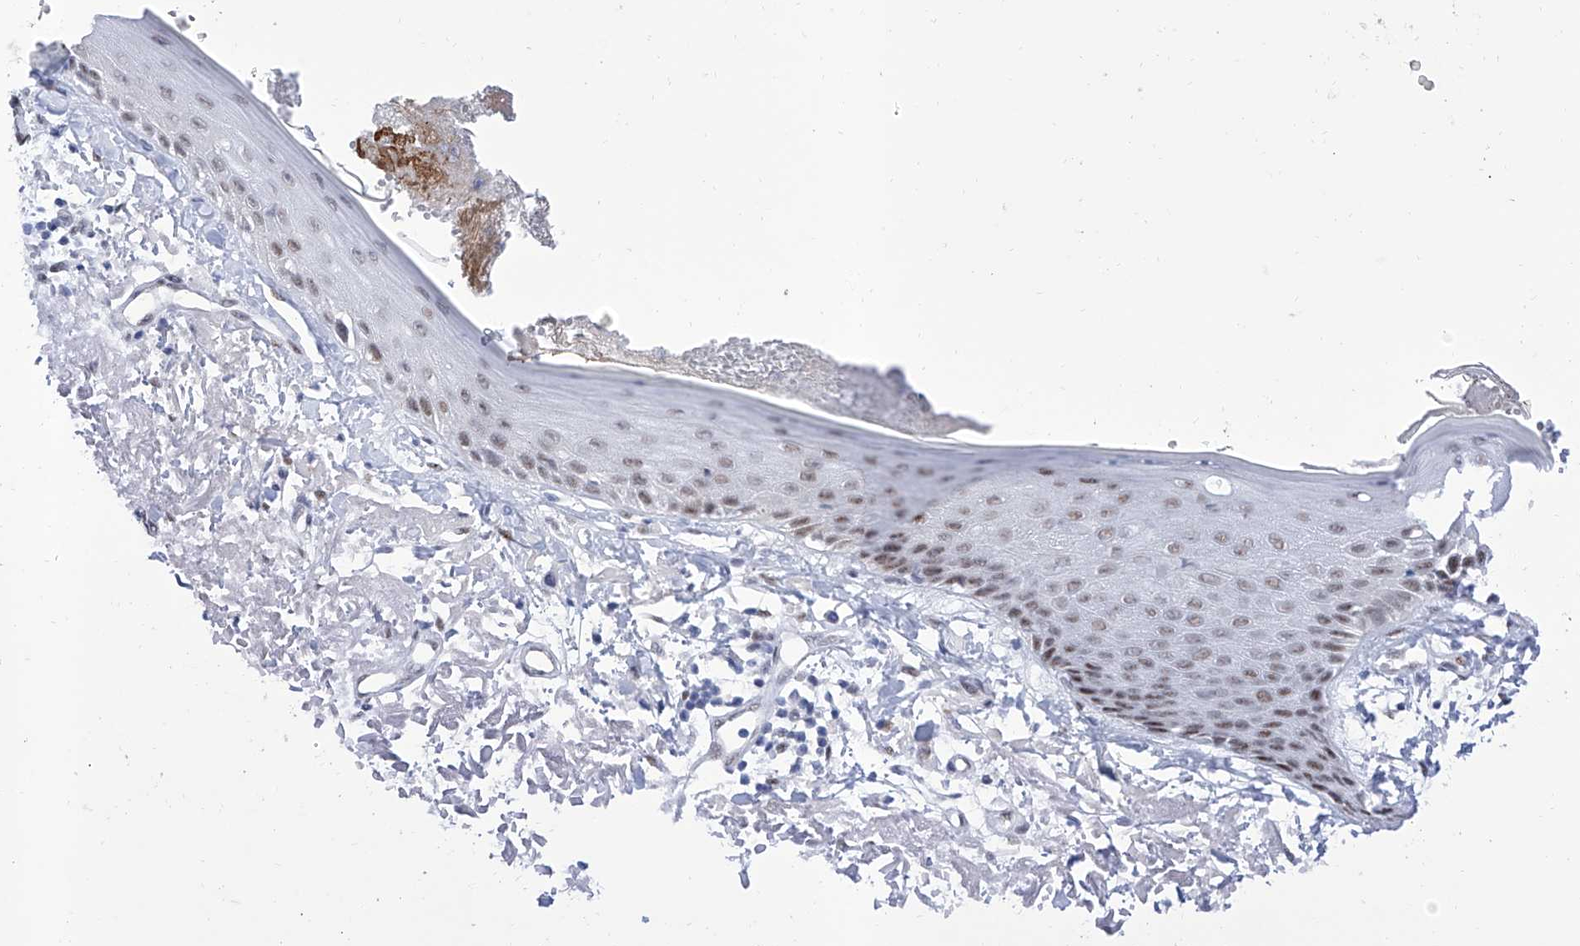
{"staining": {"intensity": "negative", "quantity": "none", "location": "none"}, "tissue": "skin", "cell_type": "Fibroblasts", "image_type": "normal", "snomed": [{"axis": "morphology", "description": "Normal tissue, NOS"}, {"axis": "topography", "description": "Skin"}, {"axis": "topography", "description": "Skeletal muscle"}], "caption": "Skin stained for a protein using immunohistochemistry reveals no staining fibroblasts.", "gene": "ATN1", "patient": {"sex": "male", "age": 83}}